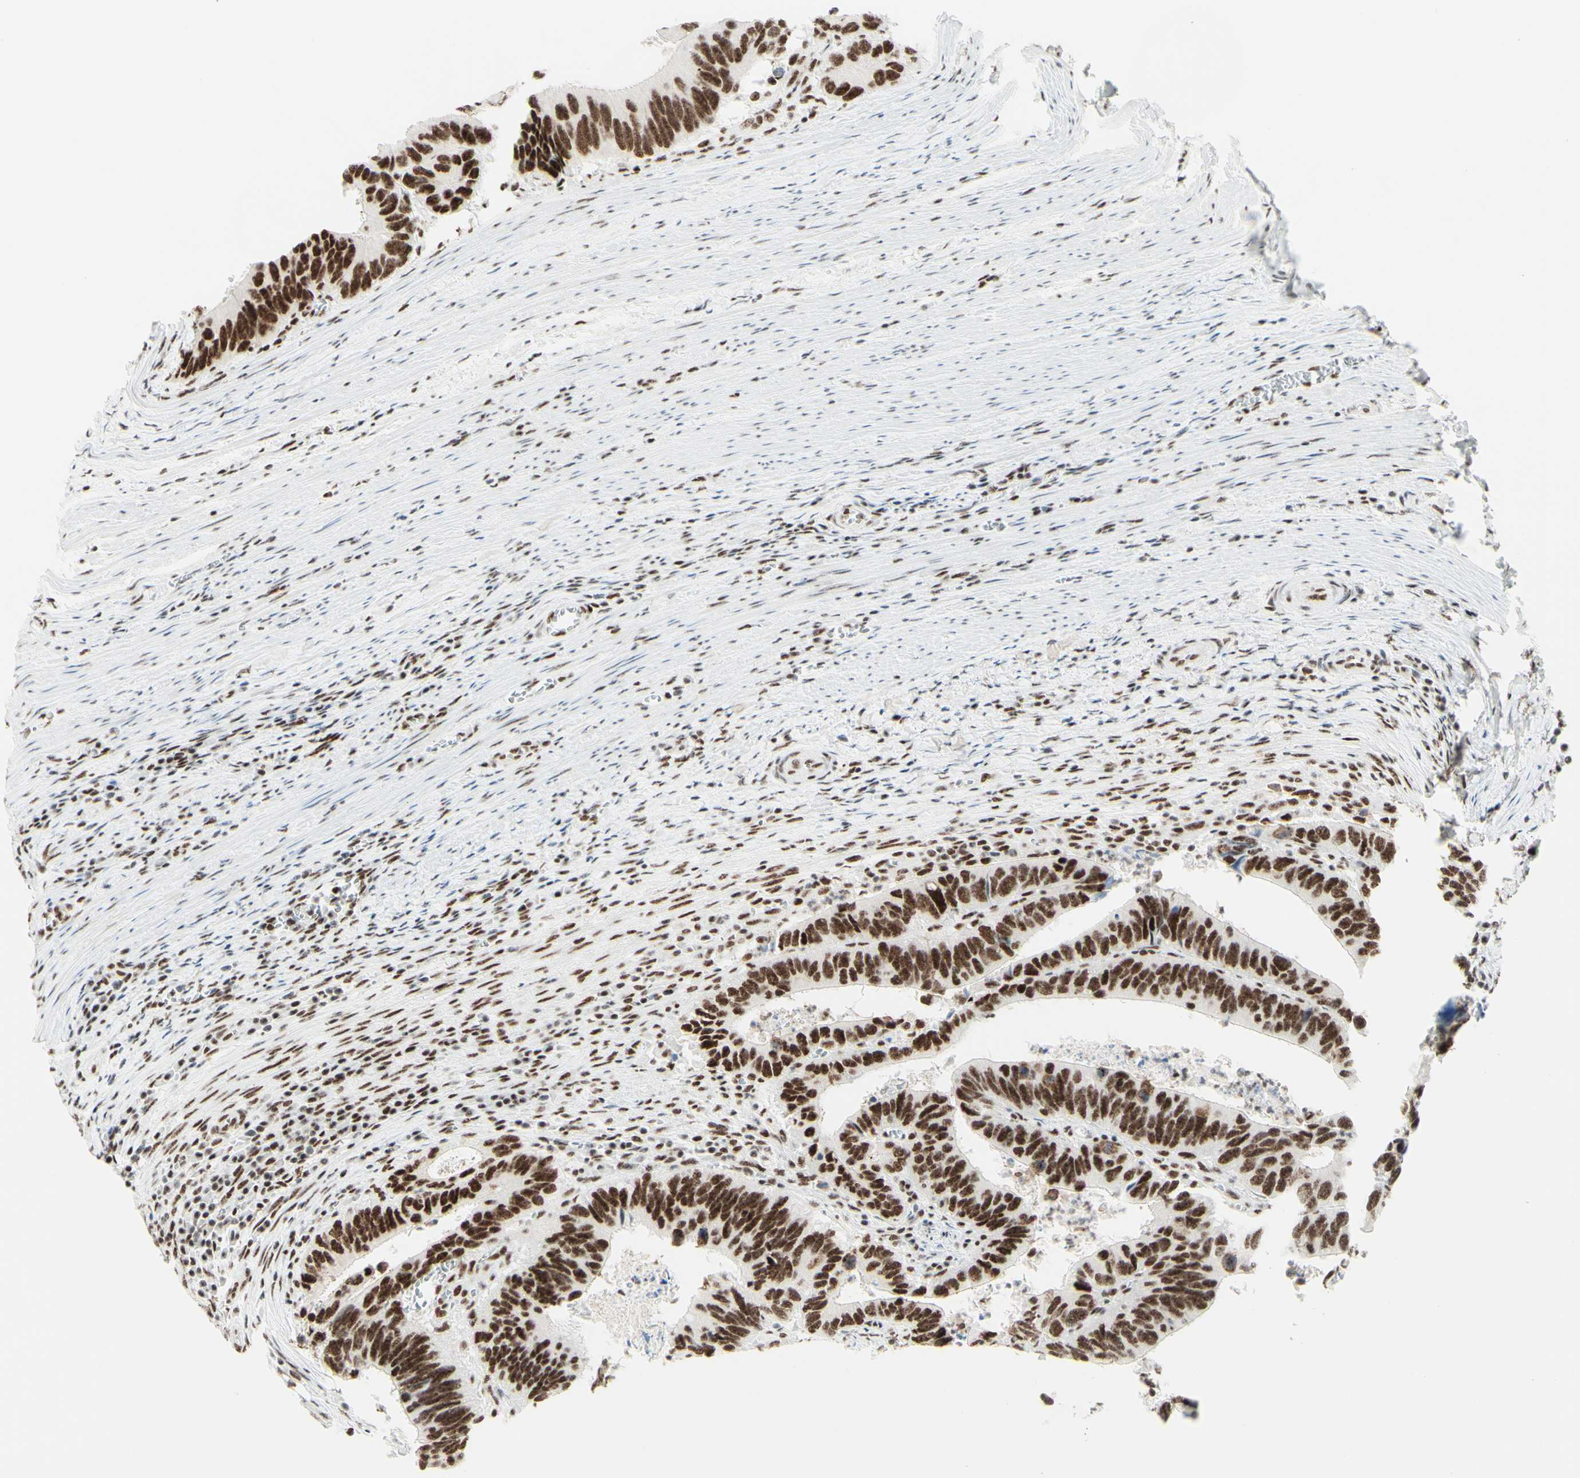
{"staining": {"intensity": "strong", "quantity": ">75%", "location": "nuclear"}, "tissue": "colorectal cancer", "cell_type": "Tumor cells", "image_type": "cancer", "snomed": [{"axis": "morphology", "description": "Adenocarcinoma, NOS"}, {"axis": "topography", "description": "Colon"}], "caption": "Brown immunohistochemical staining in human colorectal adenocarcinoma exhibits strong nuclear staining in about >75% of tumor cells.", "gene": "WTAP", "patient": {"sex": "male", "age": 72}}